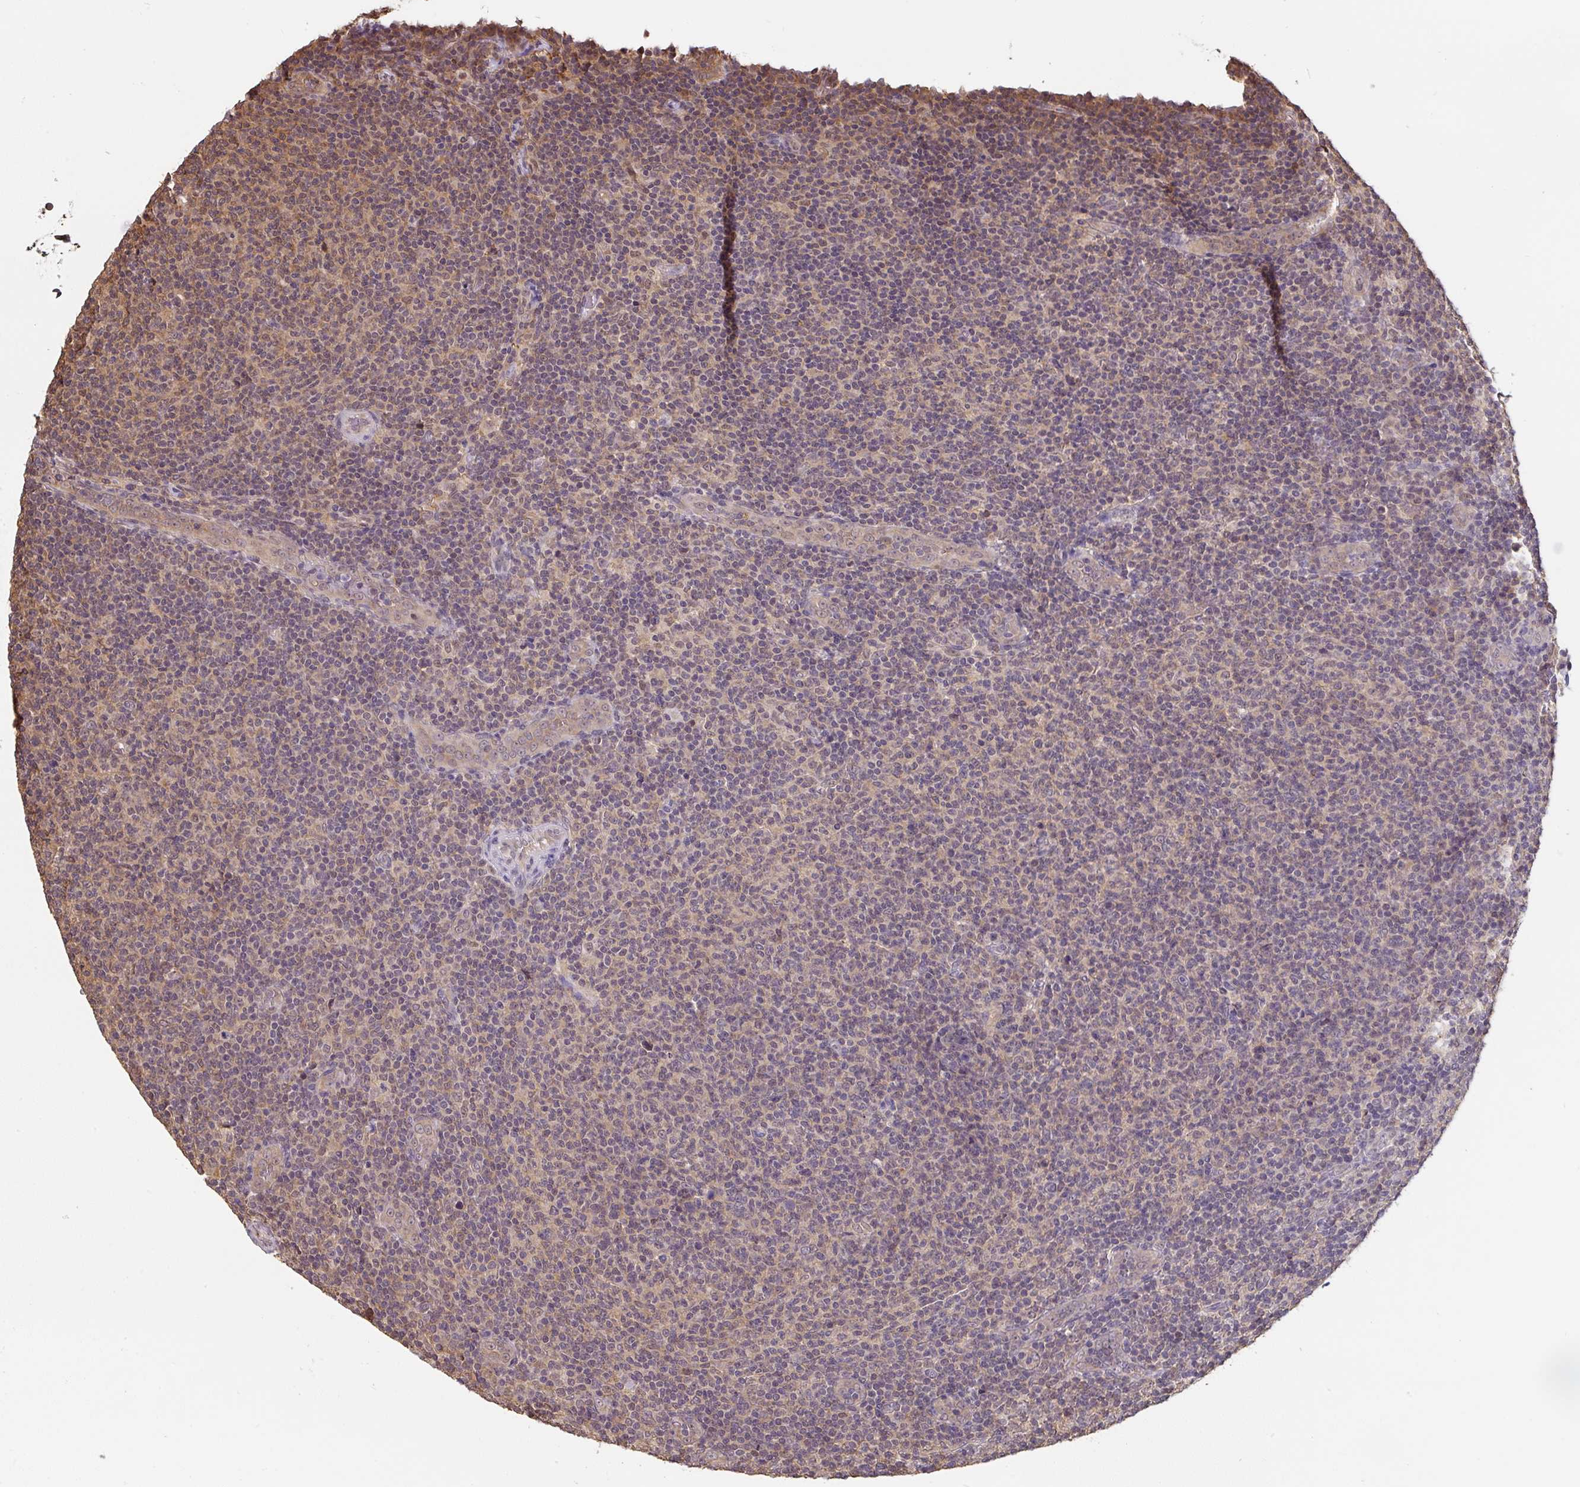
{"staining": {"intensity": "weak", "quantity": "25%-75%", "location": "cytoplasmic/membranous"}, "tissue": "lymphoma", "cell_type": "Tumor cells", "image_type": "cancer", "snomed": [{"axis": "morphology", "description": "Malignant lymphoma, non-Hodgkin's type, Low grade"}, {"axis": "topography", "description": "Lymph node"}], "caption": "Weak cytoplasmic/membranous expression is appreciated in approximately 25%-75% of tumor cells in low-grade malignant lymphoma, non-Hodgkin's type.", "gene": "ST13", "patient": {"sex": "male", "age": 66}}